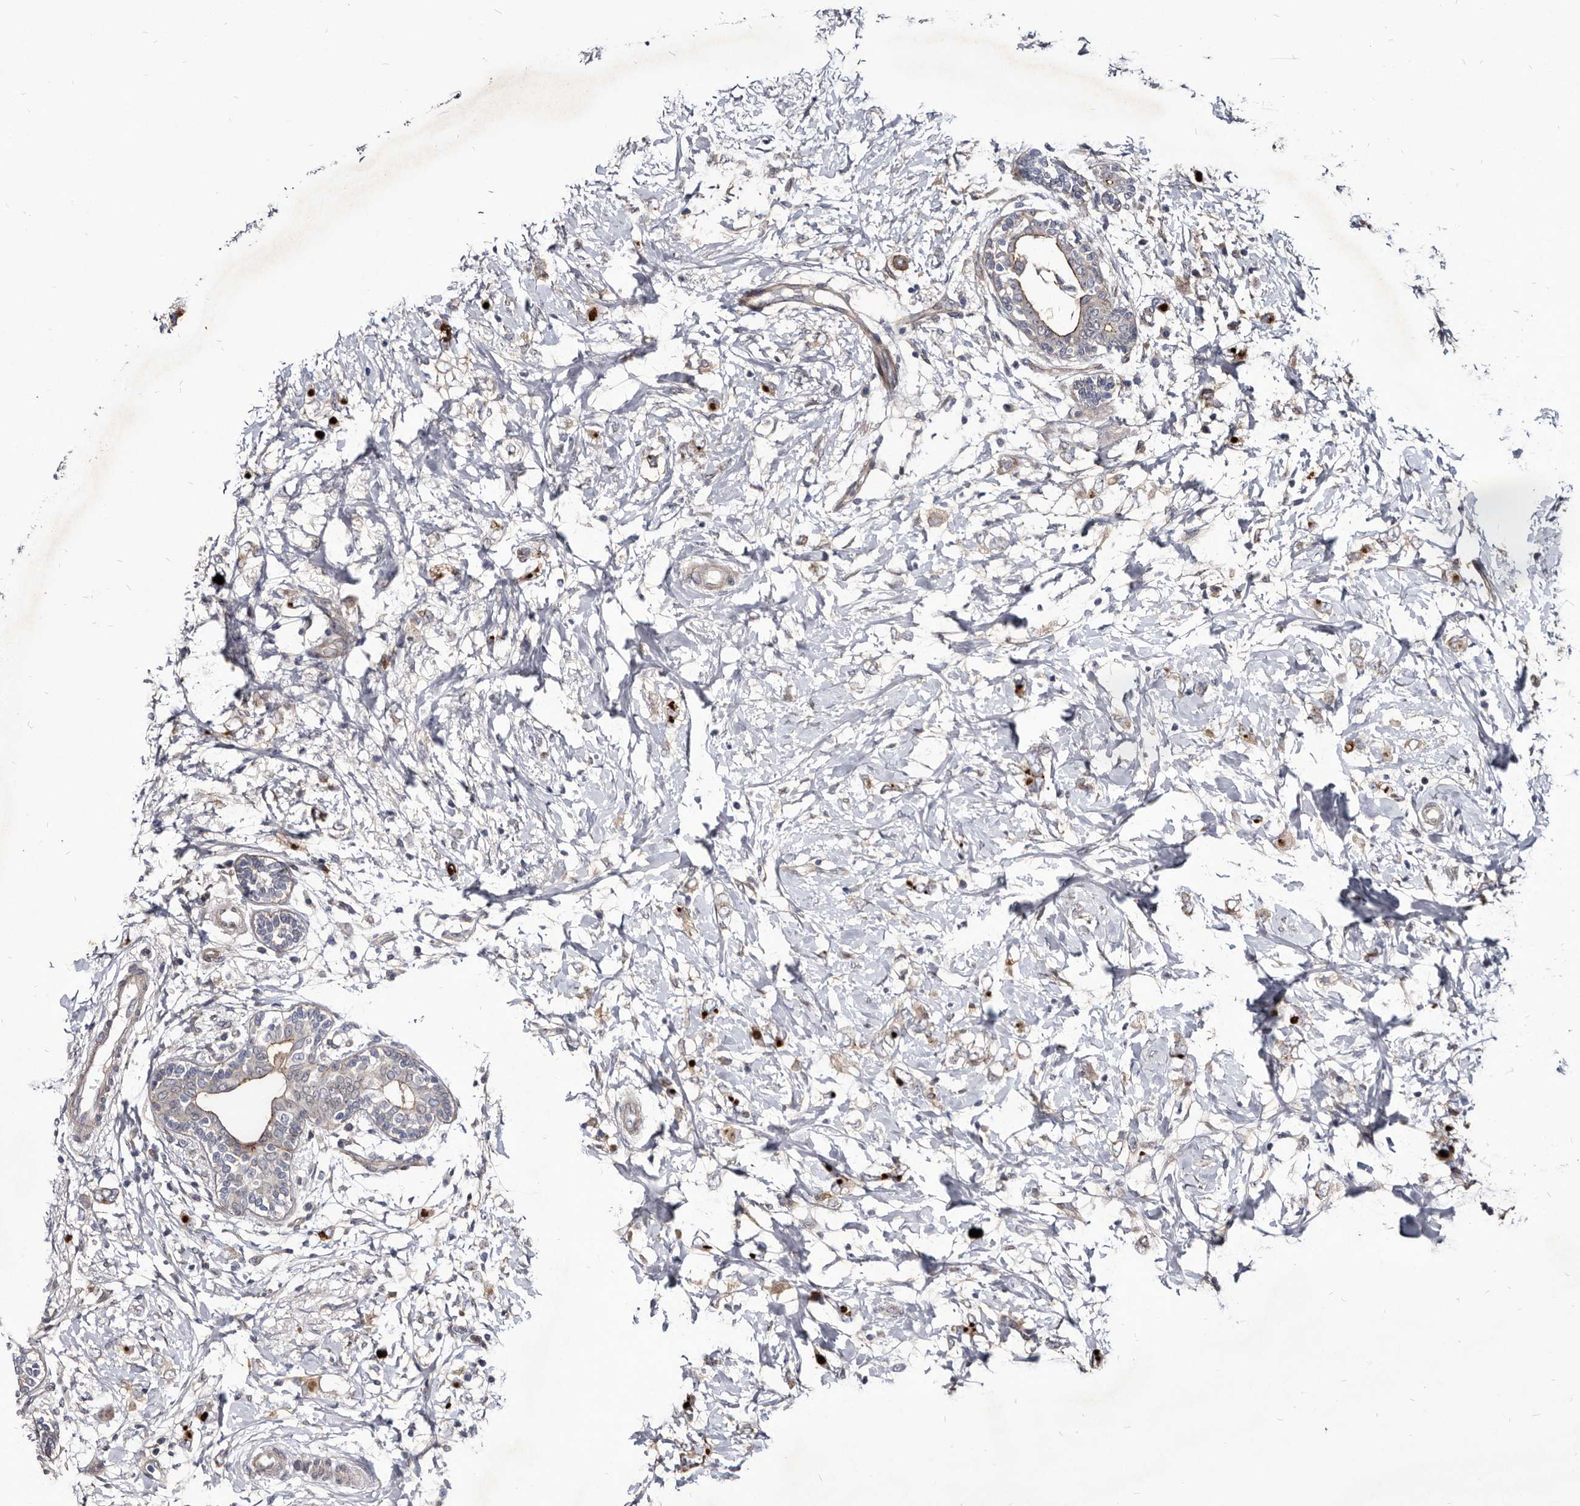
{"staining": {"intensity": "weak", "quantity": "<25%", "location": "cytoplasmic/membranous"}, "tissue": "breast cancer", "cell_type": "Tumor cells", "image_type": "cancer", "snomed": [{"axis": "morphology", "description": "Normal tissue, NOS"}, {"axis": "morphology", "description": "Lobular carcinoma"}, {"axis": "topography", "description": "Breast"}], "caption": "High magnification brightfield microscopy of breast lobular carcinoma stained with DAB (brown) and counterstained with hematoxylin (blue): tumor cells show no significant expression.", "gene": "PROM1", "patient": {"sex": "female", "age": 47}}